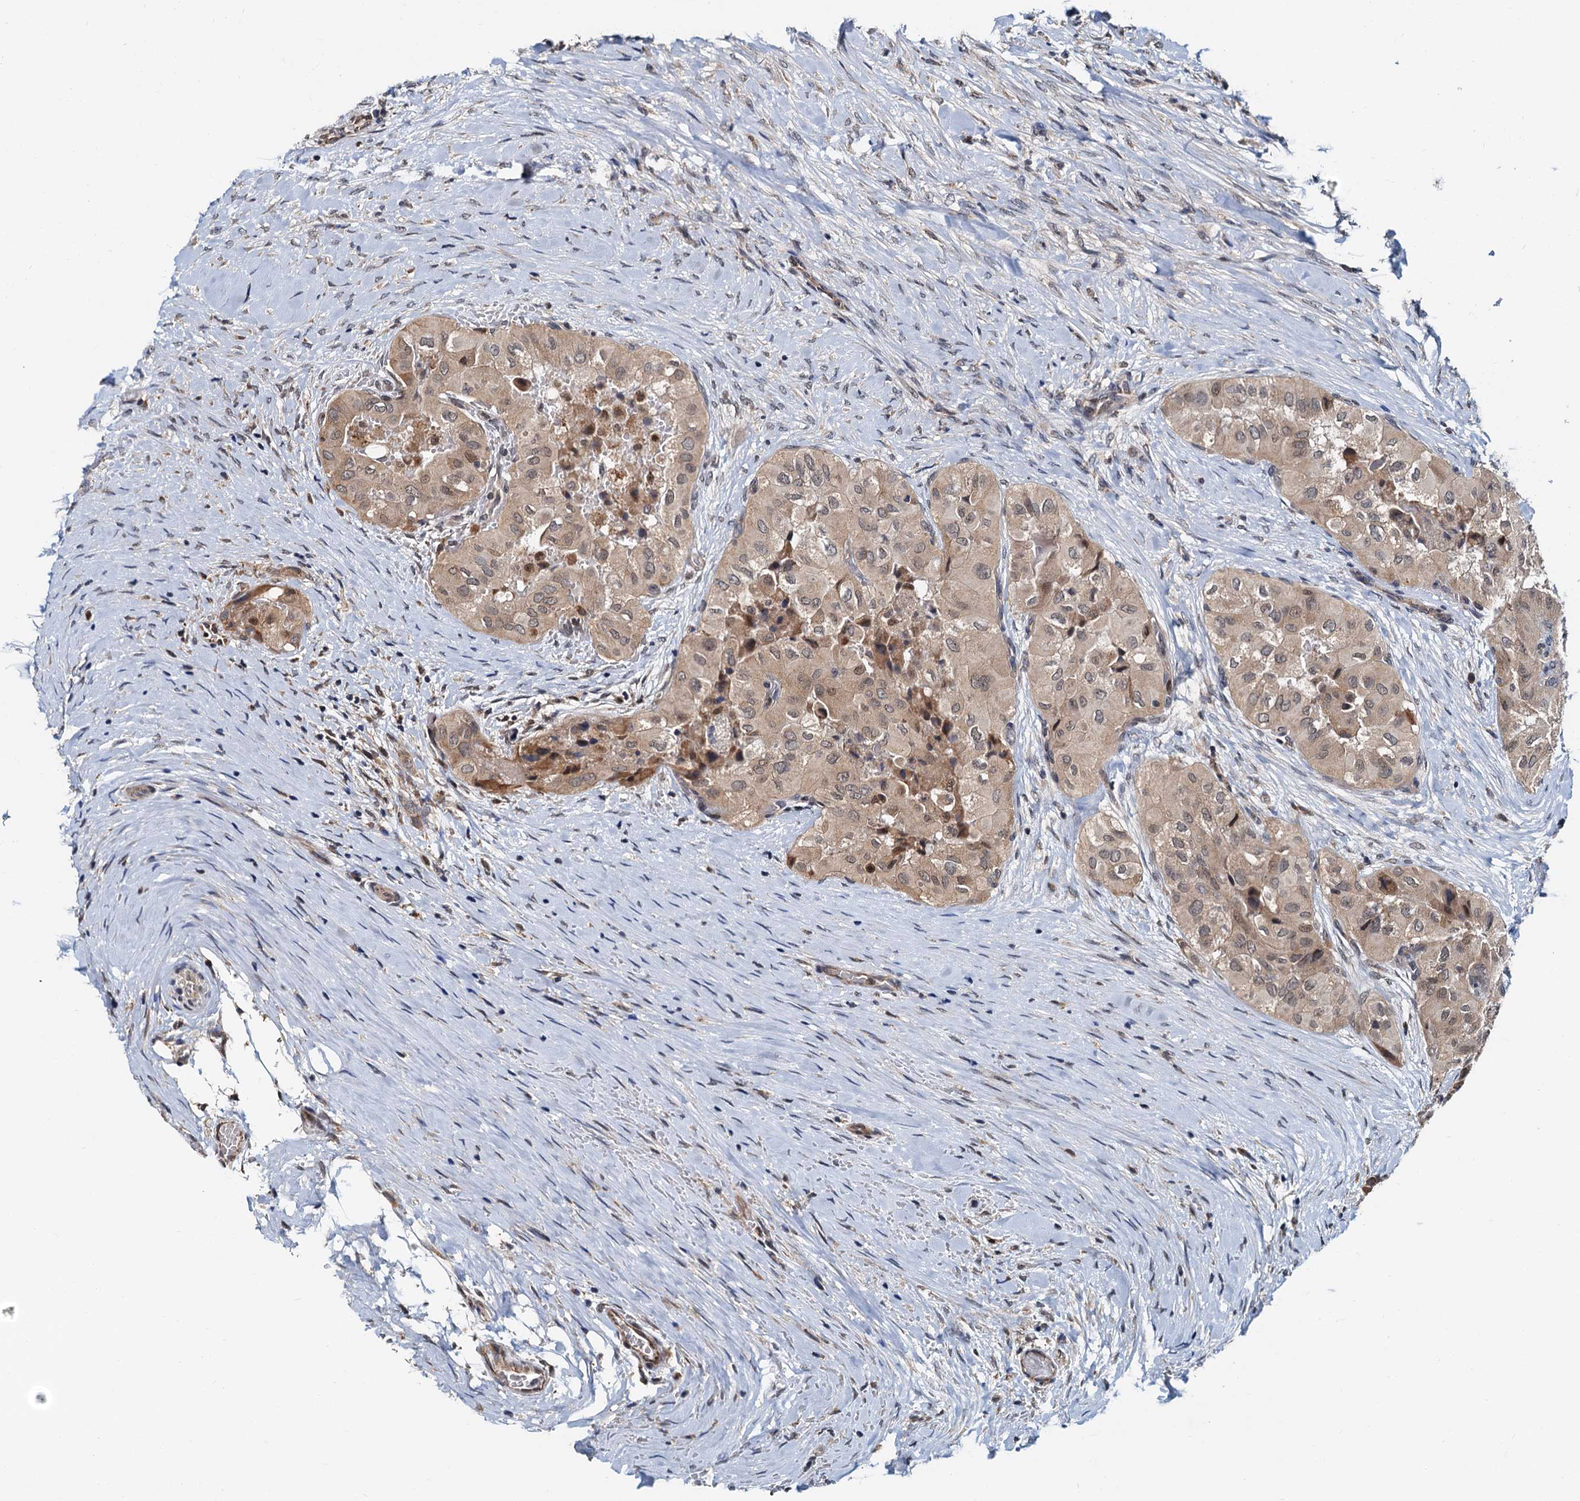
{"staining": {"intensity": "weak", "quantity": ">75%", "location": "cytoplasmic/membranous,nuclear"}, "tissue": "thyroid cancer", "cell_type": "Tumor cells", "image_type": "cancer", "snomed": [{"axis": "morphology", "description": "Papillary adenocarcinoma, NOS"}, {"axis": "topography", "description": "Thyroid gland"}], "caption": "An immunohistochemistry image of tumor tissue is shown. Protein staining in brown shows weak cytoplasmic/membranous and nuclear positivity in thyroid cancer within tumor cells.", "gene": "MCMBP", "patient": {"sex": "female", "age": 59}}